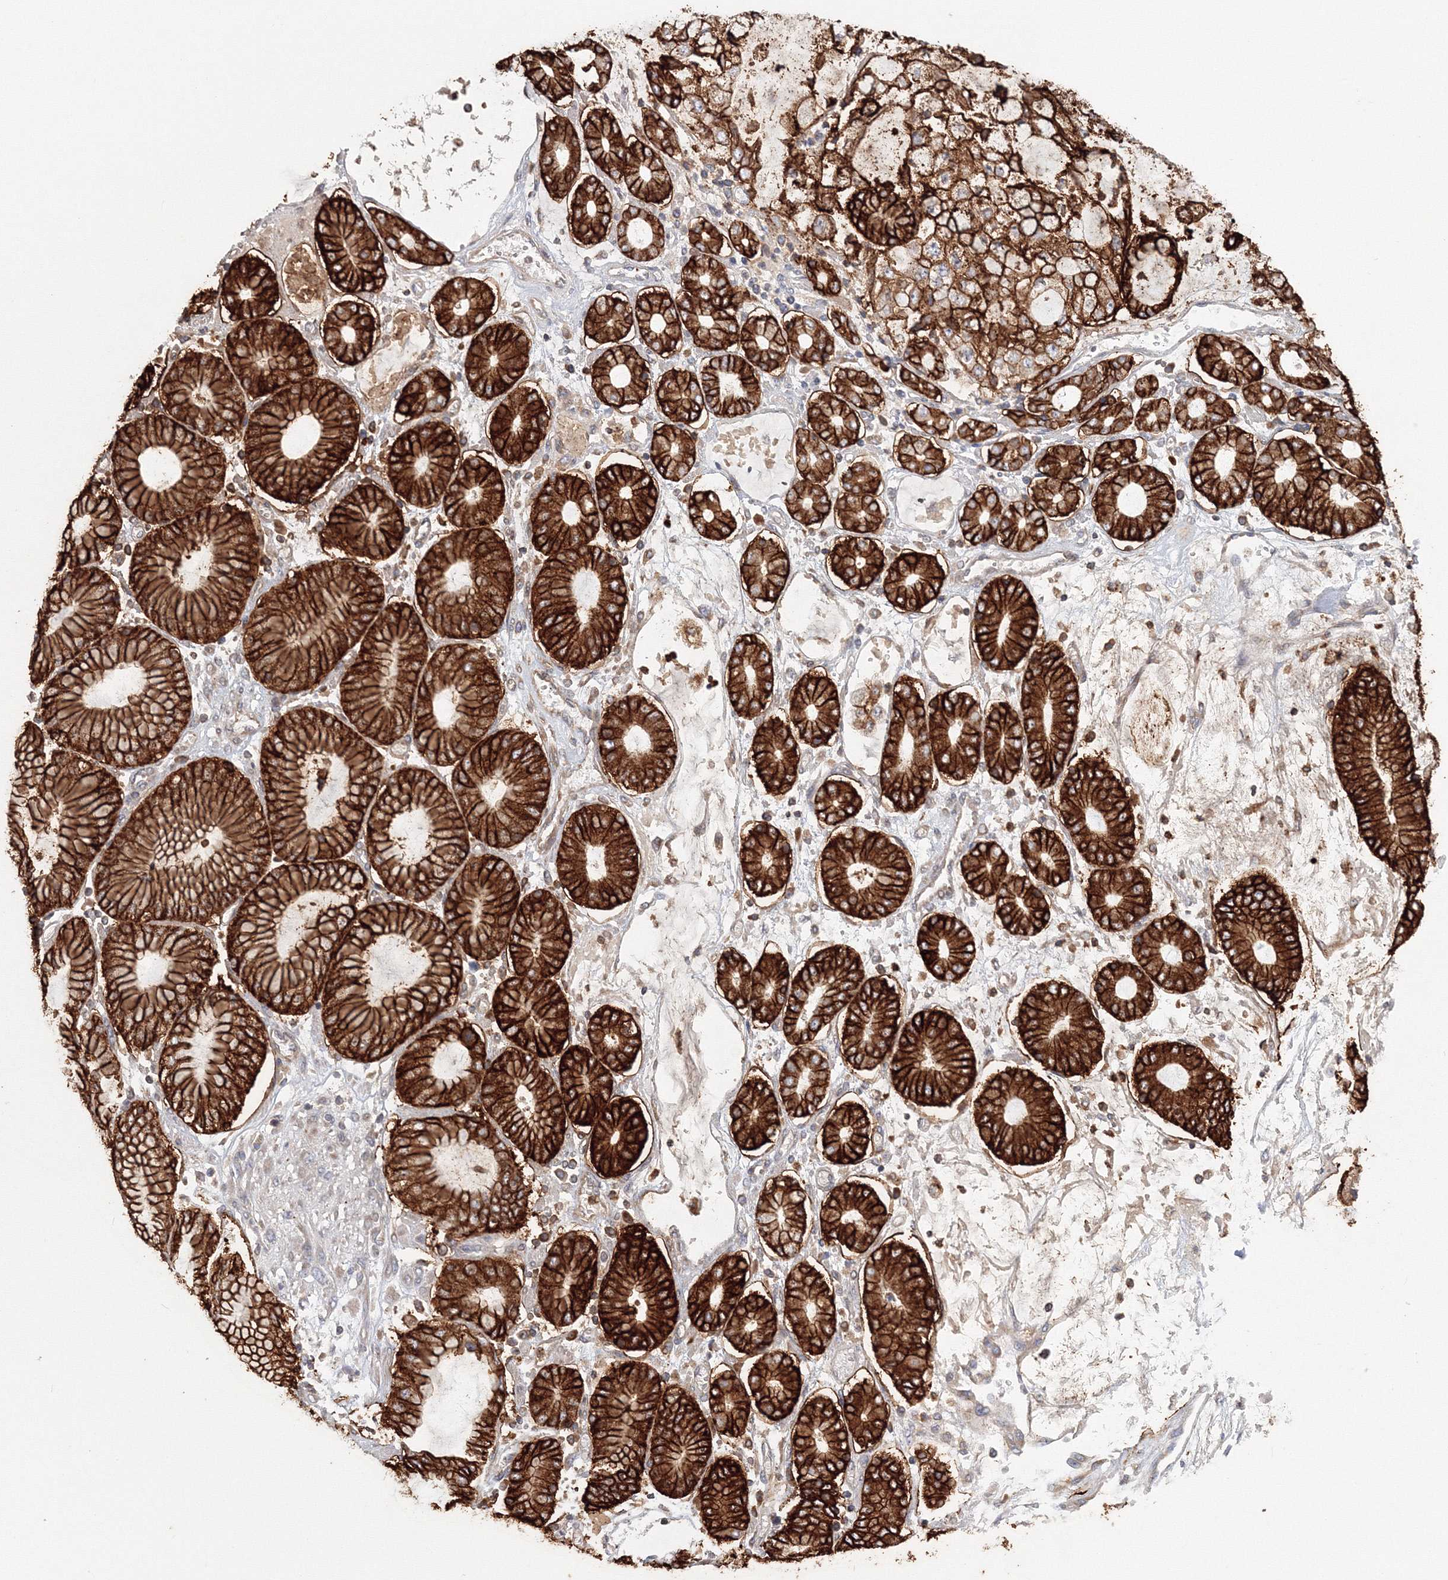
{"staining": {"intensity": "moderate", "quantity": ">75%", "location": "cytoplasmic/membranous"}, "tissue": "stomach cancer", "cell_type": "Tumor cells", "image_type": "cancer", "snomed": [{"axis": "morphology", "description": "Adenocarcinoma, NOS"}, {"axis": "topography", "description": "Stomach"}], "caption": "Stomach cancer stained with a protein marker exhibits moderate staining in tumor cells.", "gene": "VSIG1", "patient": {"sex": "male", "age": 76}}